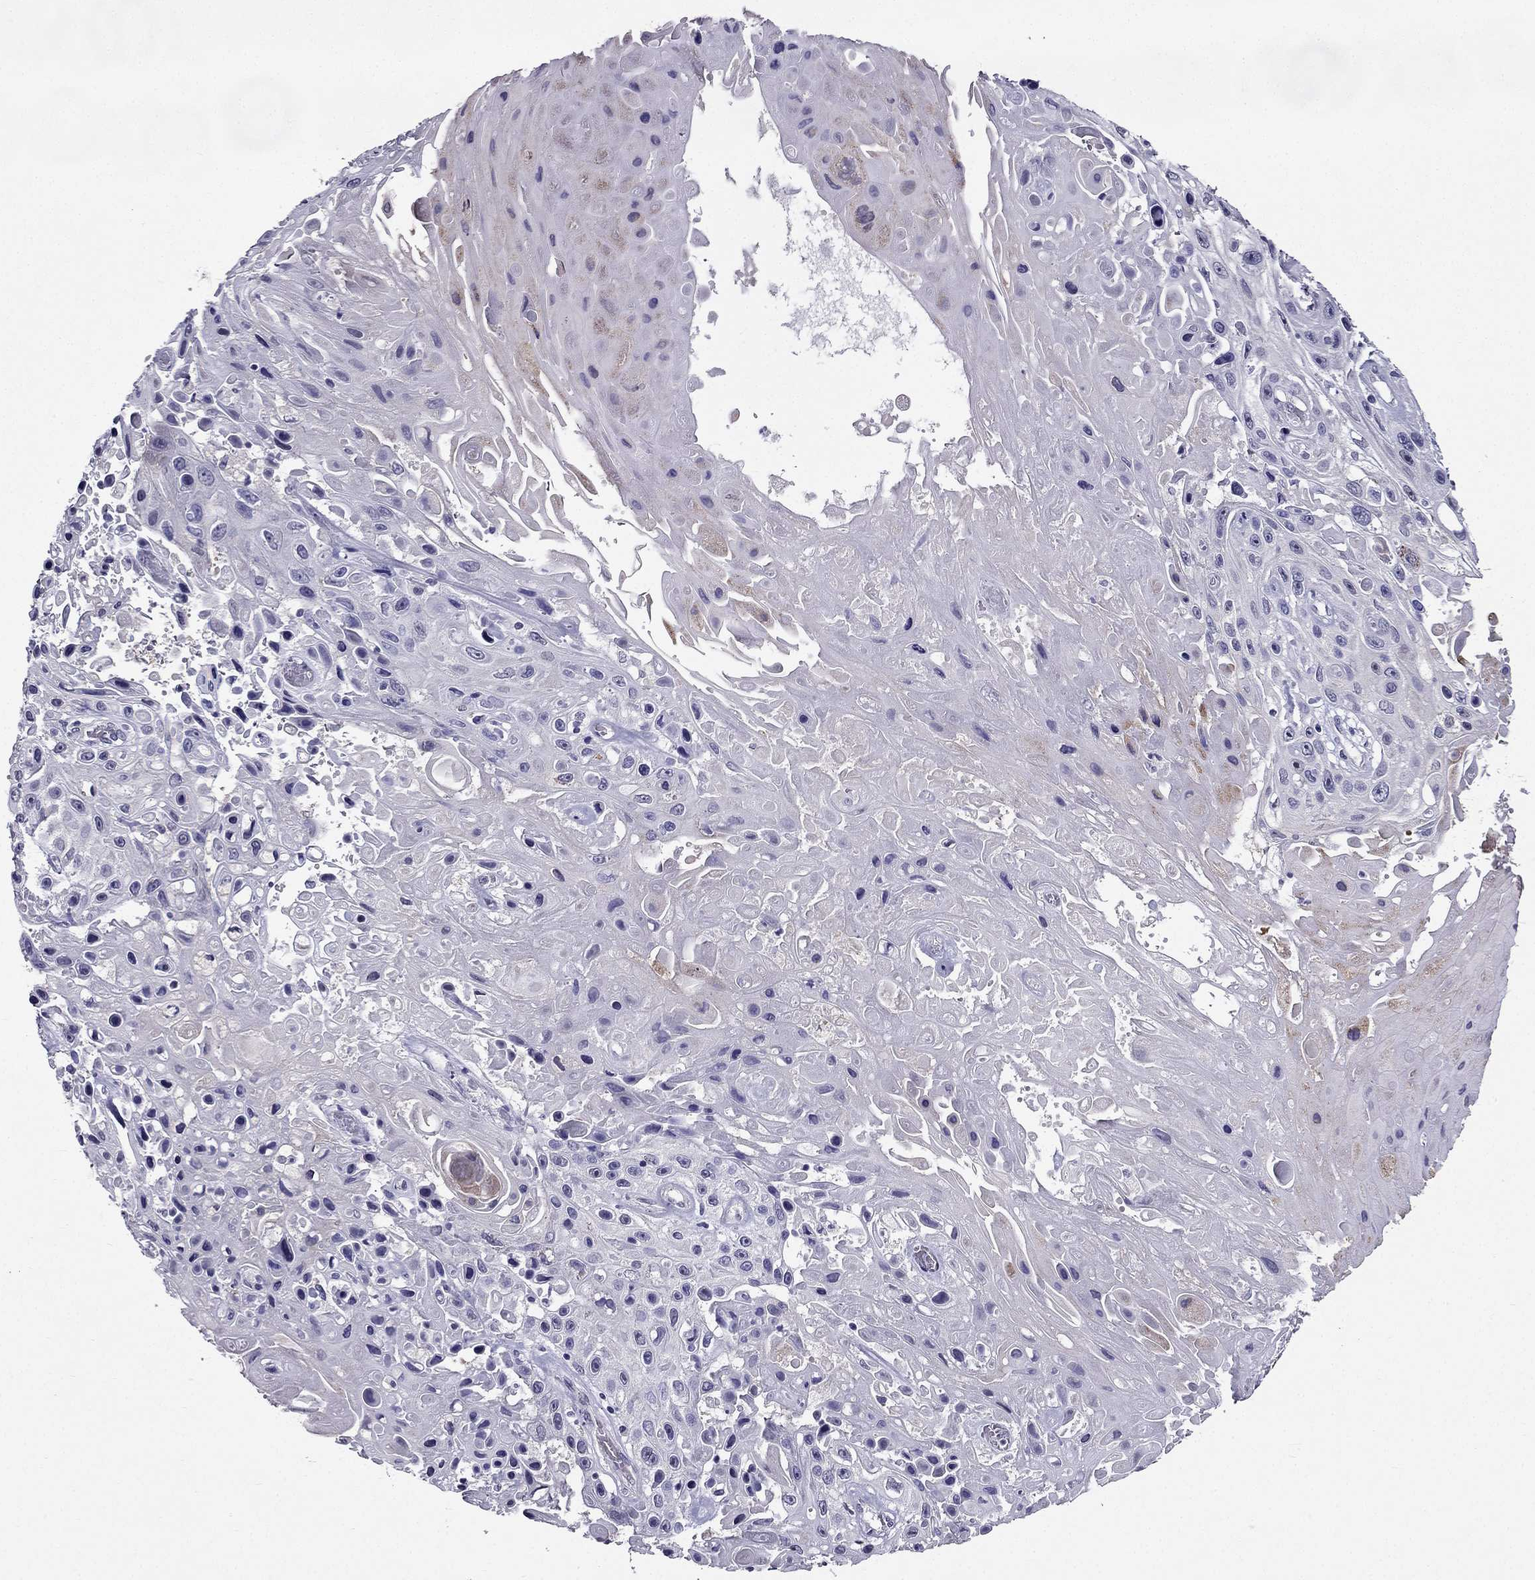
{"staining": {"intensity": "weak", "quantity": "<25%", "location": "cytoplasmic/membranous"}, "tissue": "skin cancer", "cell_type": "Tumor cells", "image_type": "cancer", "snomed": [{"axis": "morphology", "description": "Squamous cell carcinoma, NOS"}, {"axis": "topography", "description": "Skin"}], "caption": "Immunohistochemical staining of skin cancer (squamous cell carcinoma) demonstrates no significant positivity in tumor cells.", "gene": "DUSP15", "patient": {"sex": "male", "age": 82}}